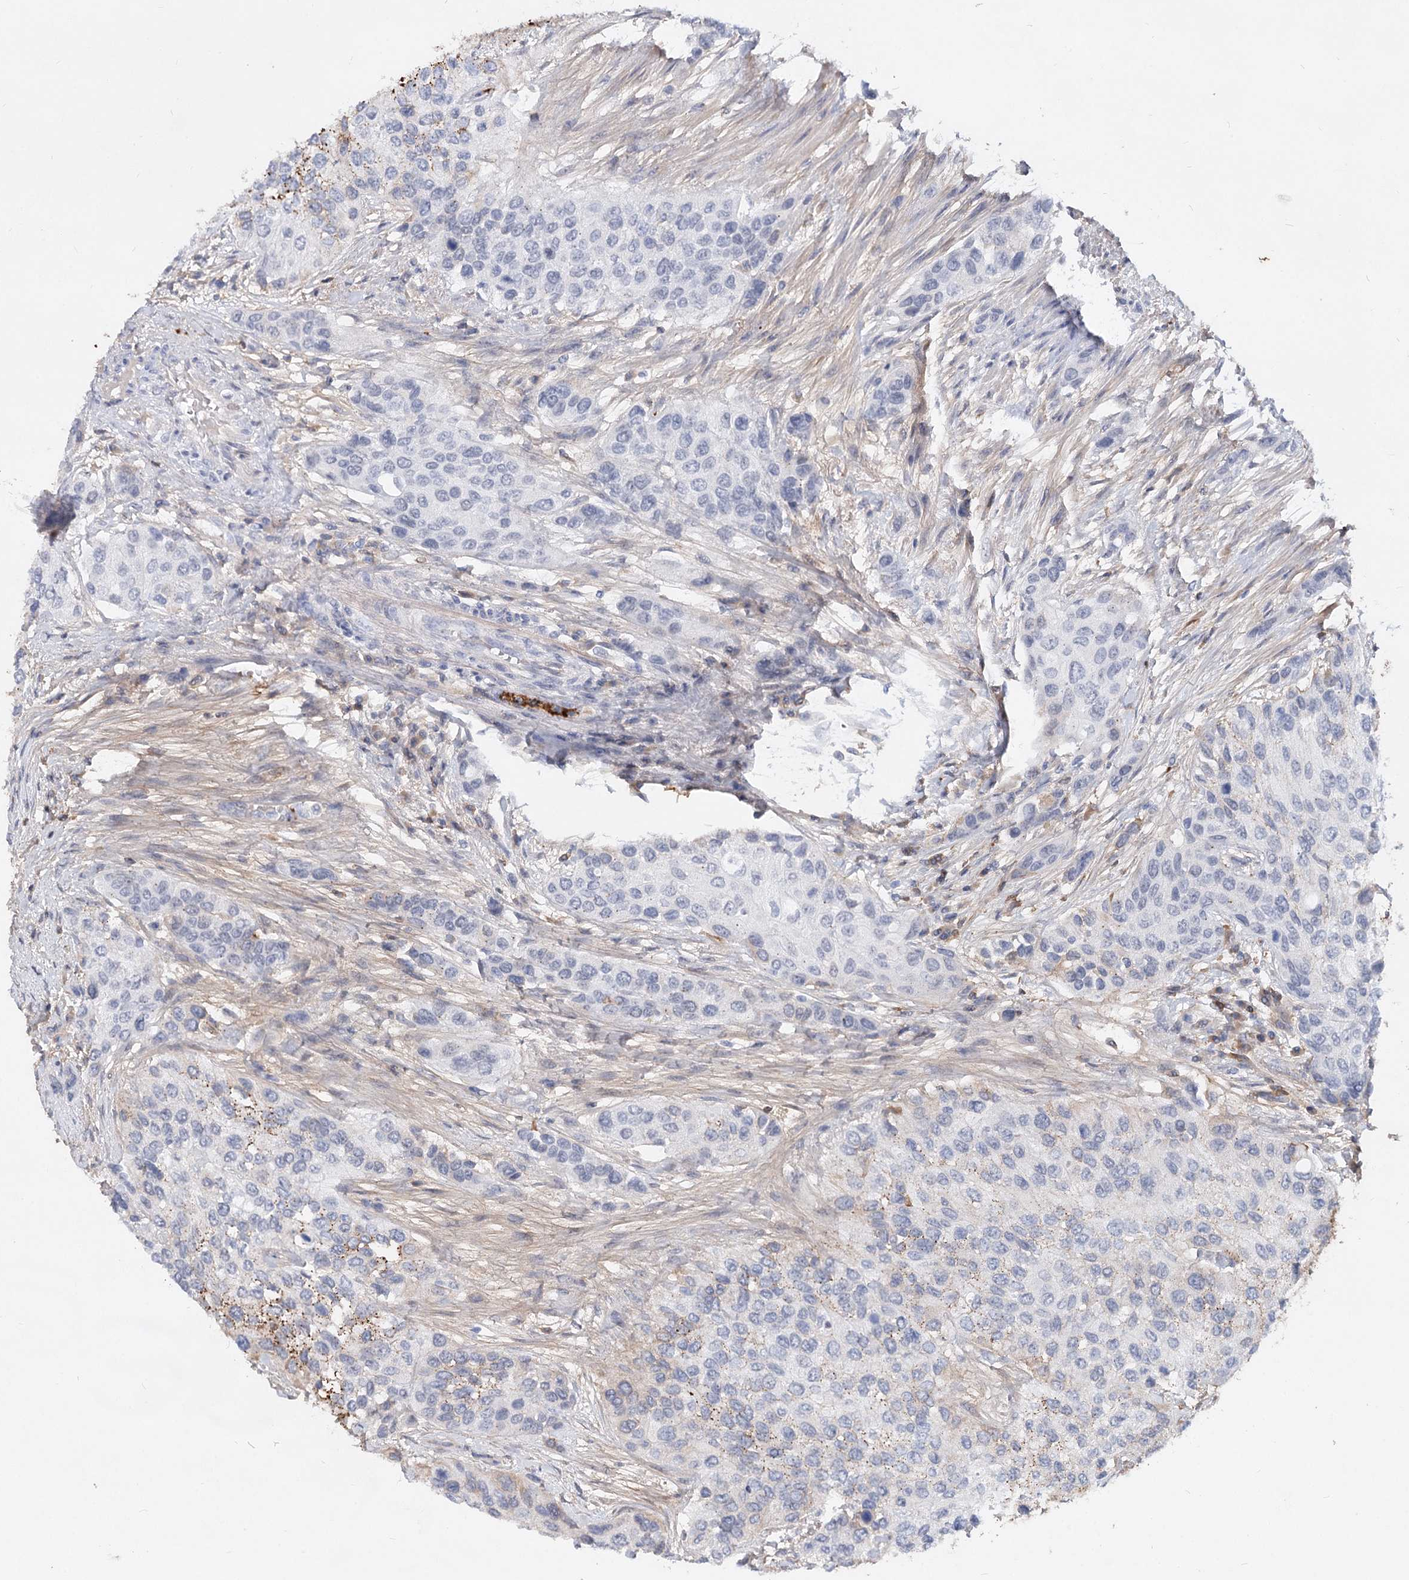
{"staining": {"intensity": "negative", "quantity": "none", "location": "none"}, "tissue": "urothelial cancer", "cell_type": "Tumor cells", "image_type": "cancer", "snomed": [{"axis": "morphology", "description": "Normal tissue, NOS"}, {"axis": "morphology", "description": "Urothelial carcinoma, High grade"}, {"axis": "topography", "description": "Vascular tissue"}, {"axis": "topography", "description": "Urinary bladder"}], "caption": "Micrograph shows no significant protein positivity in tumor cells of urothelial cancer. Nuclei are stained in blue.", "gene": "TASOR2", "patient": {"sex": "female", "age": 56}}